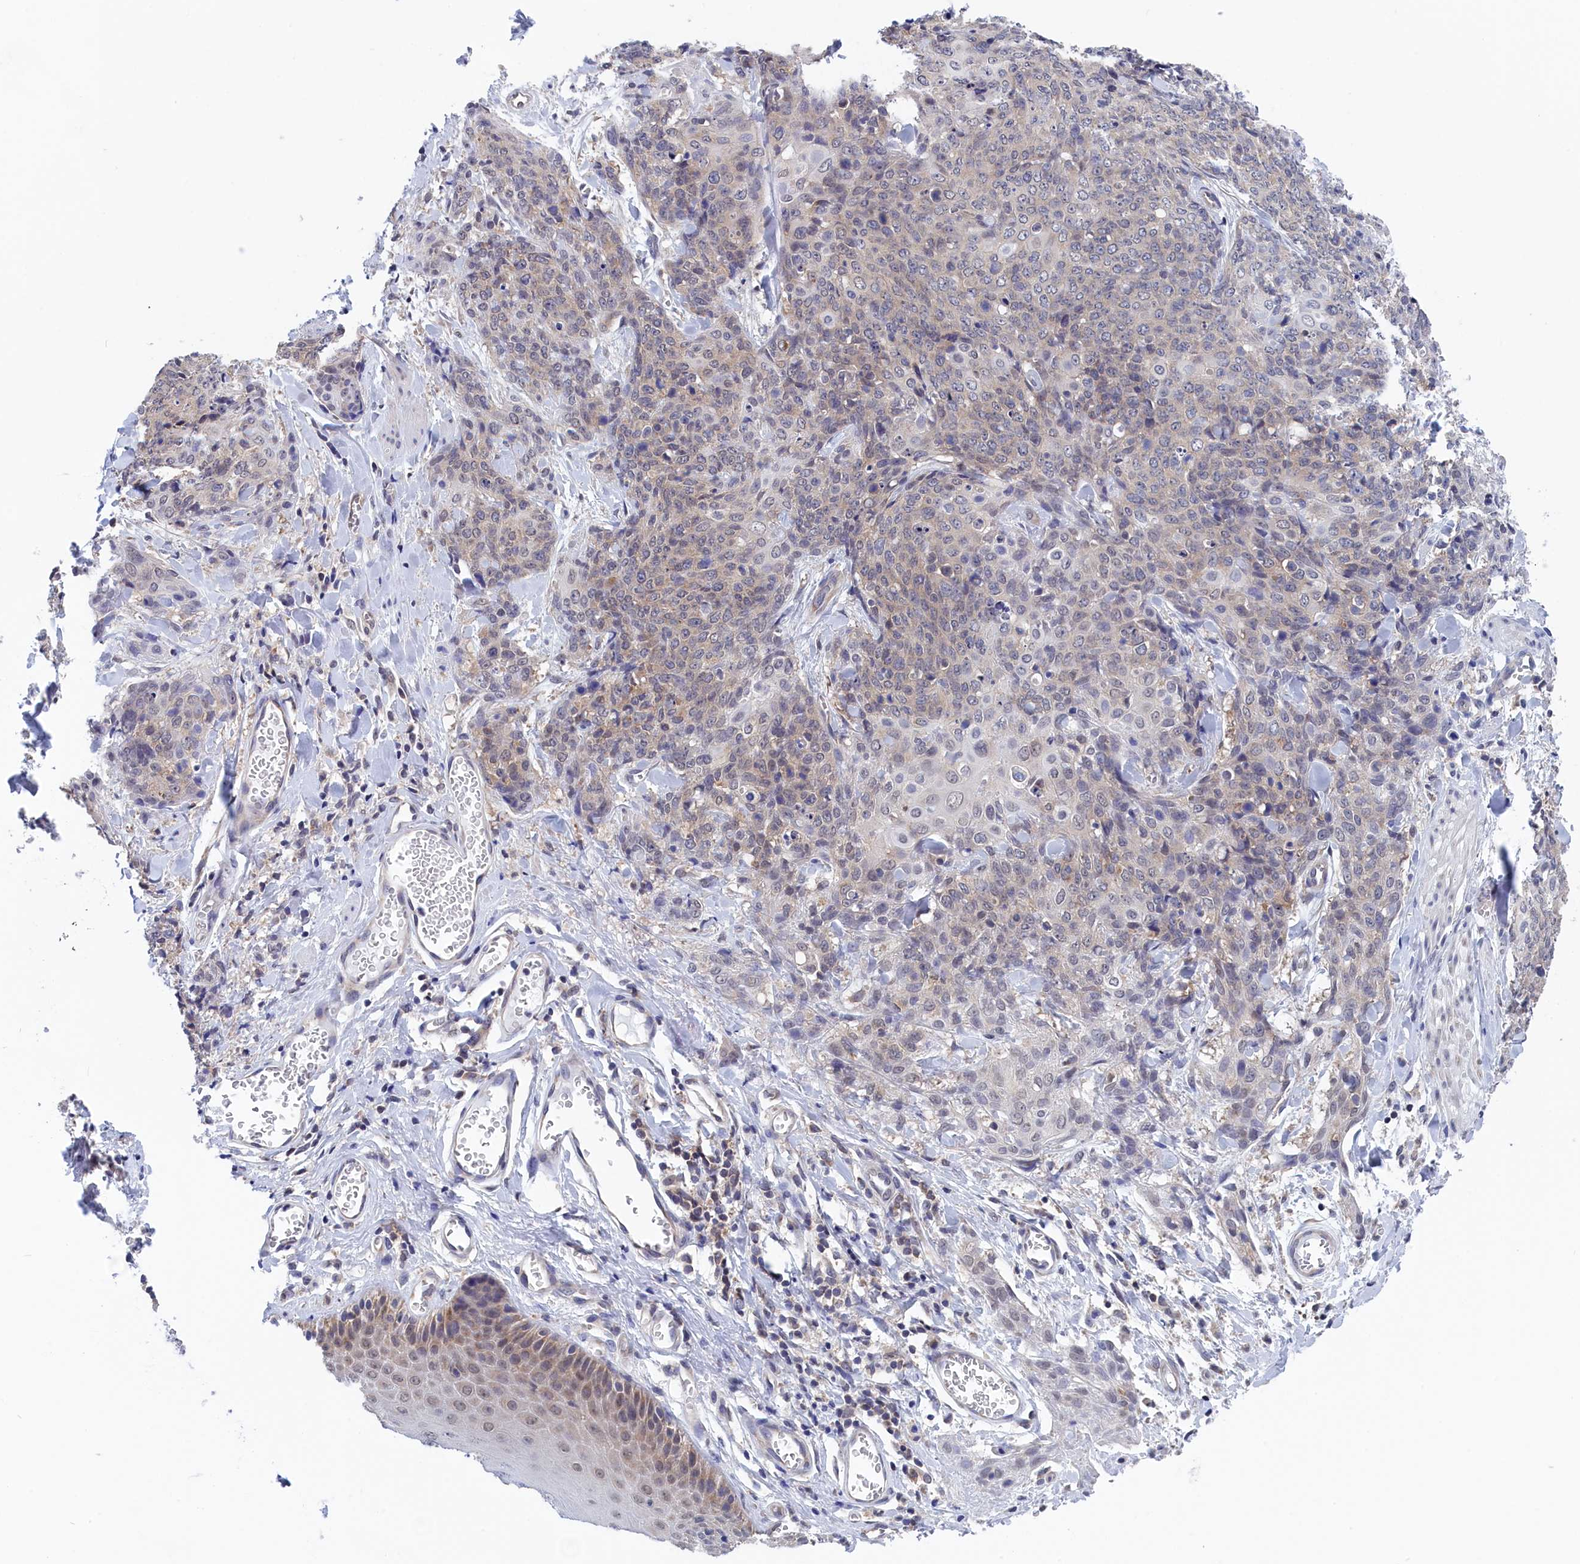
{"staining": {"intensity": "negative", "quantity": "none", "location": "none"}, "tissue": "skin cancer", "cell_type": "Tumor cells", "image_type": "cancer", "snomed": [{"axis": "morphology", "description": "Squamous cell carcinoma, NOS"}, {"axis": "topography", "description": "Skin"}, {"axis": "topography", "description": "Vulva"}], "caption": "A micrograph of human skin cancer (squamous cell carcinoma) is negative for staining in tumor cells.", "gene": "PGP", "patient": {"sex": "female", "age": 85}}